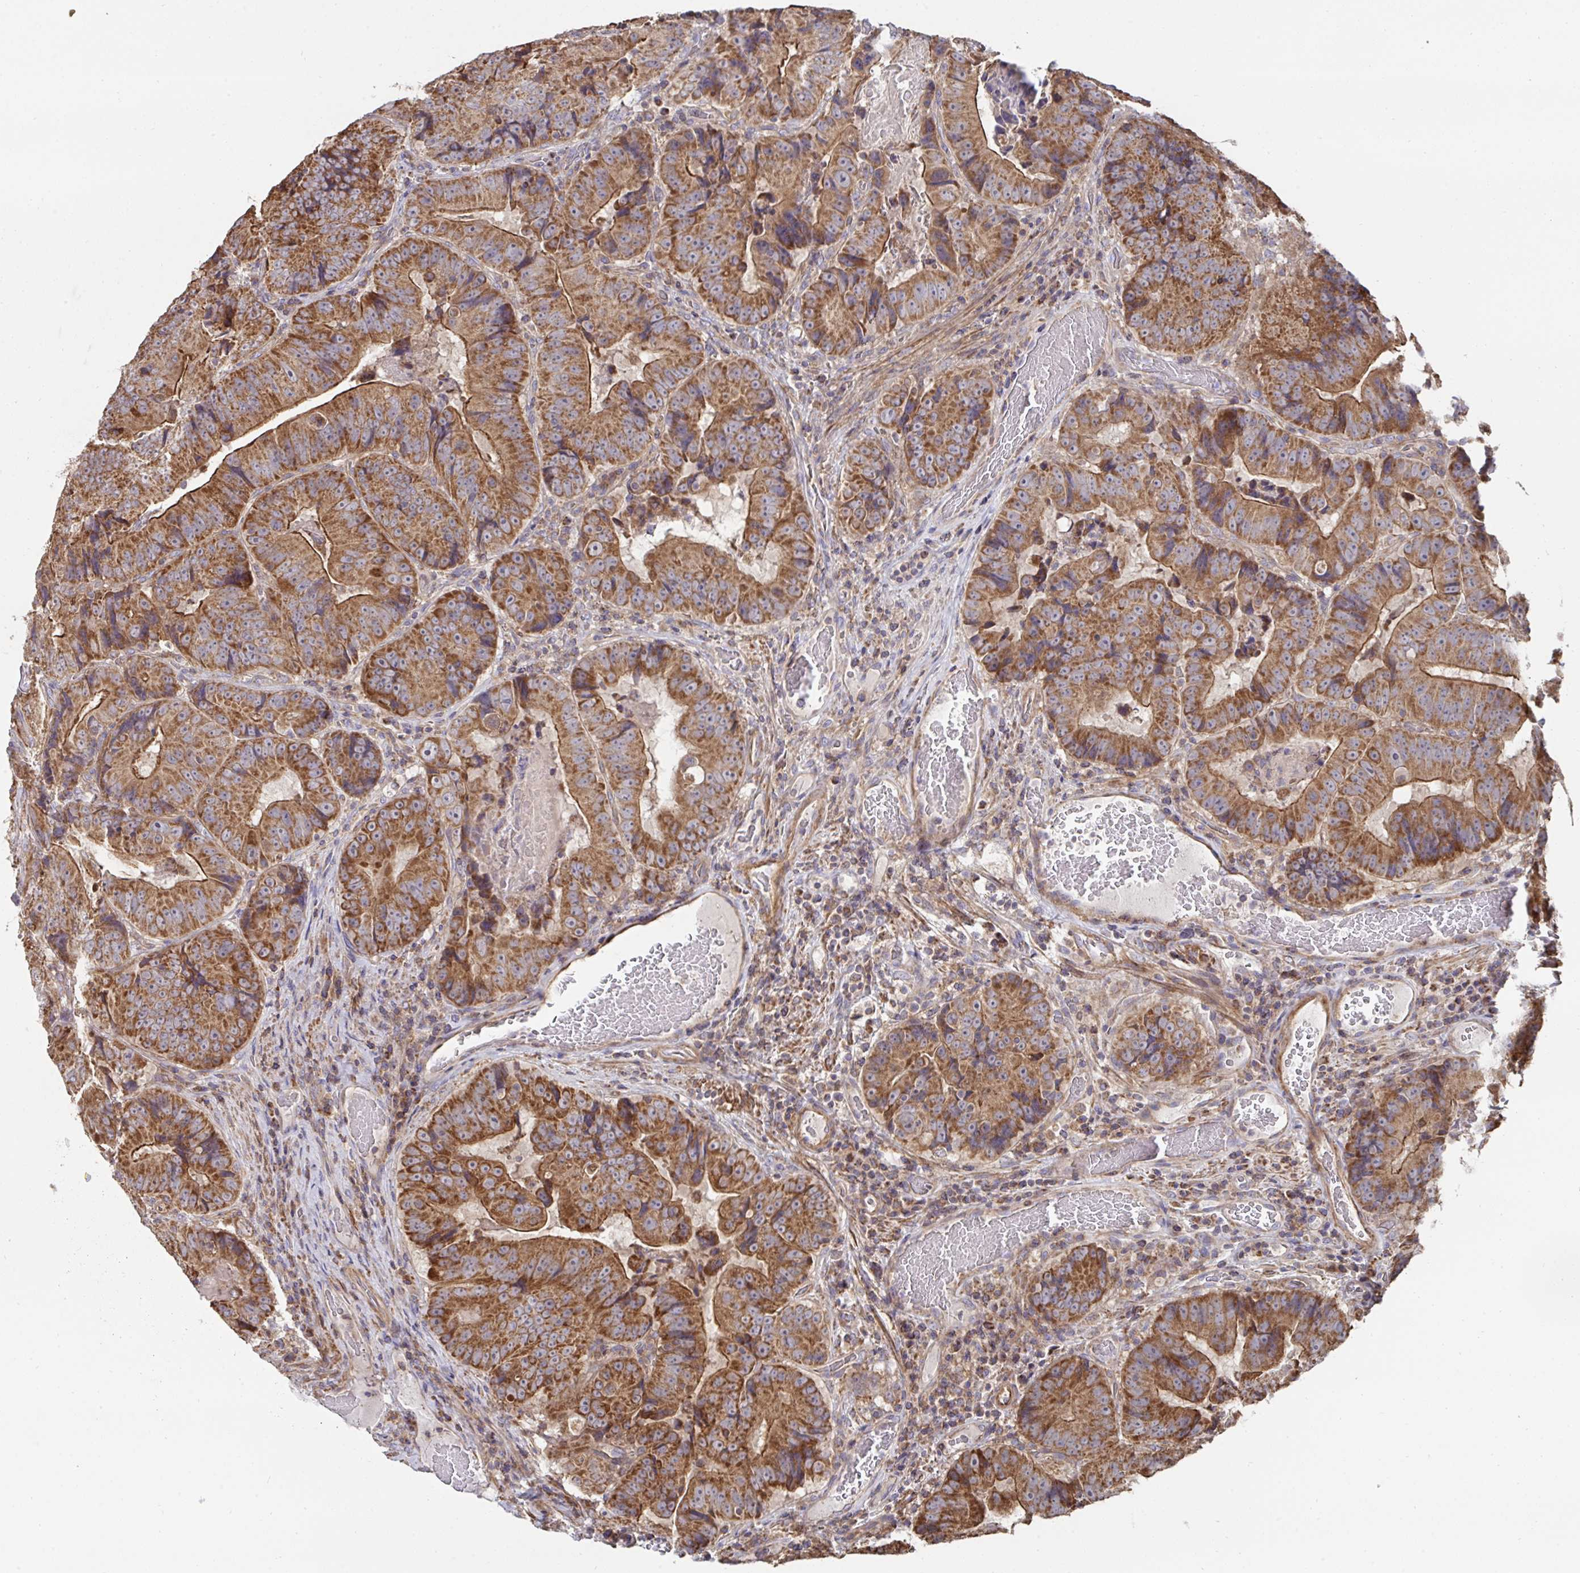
{"staining": {"intensity": "moderate", "quantity": ">75%", "location": "cytoplasmic/membranous"}, "tissue": "colorectal cancer", "cell_type": "Tumor cells", "image_type": "cancer", "snomed": [{"axis": "morphology", "description": "Adenocarcinoma, NOS"}, {"axis": "topography", "description": "Colon"}], "caption": "A medium amount of moderate cytoplasmic/membranous expression is present in about >75% of tumor cells in colorectal cancer (adenocarcinoma) tissue. The protein is shown in brown color, while the nuclei are stained blue.", "gene": "DZANK1", "patient": {"sex": "female", "age": 86}}